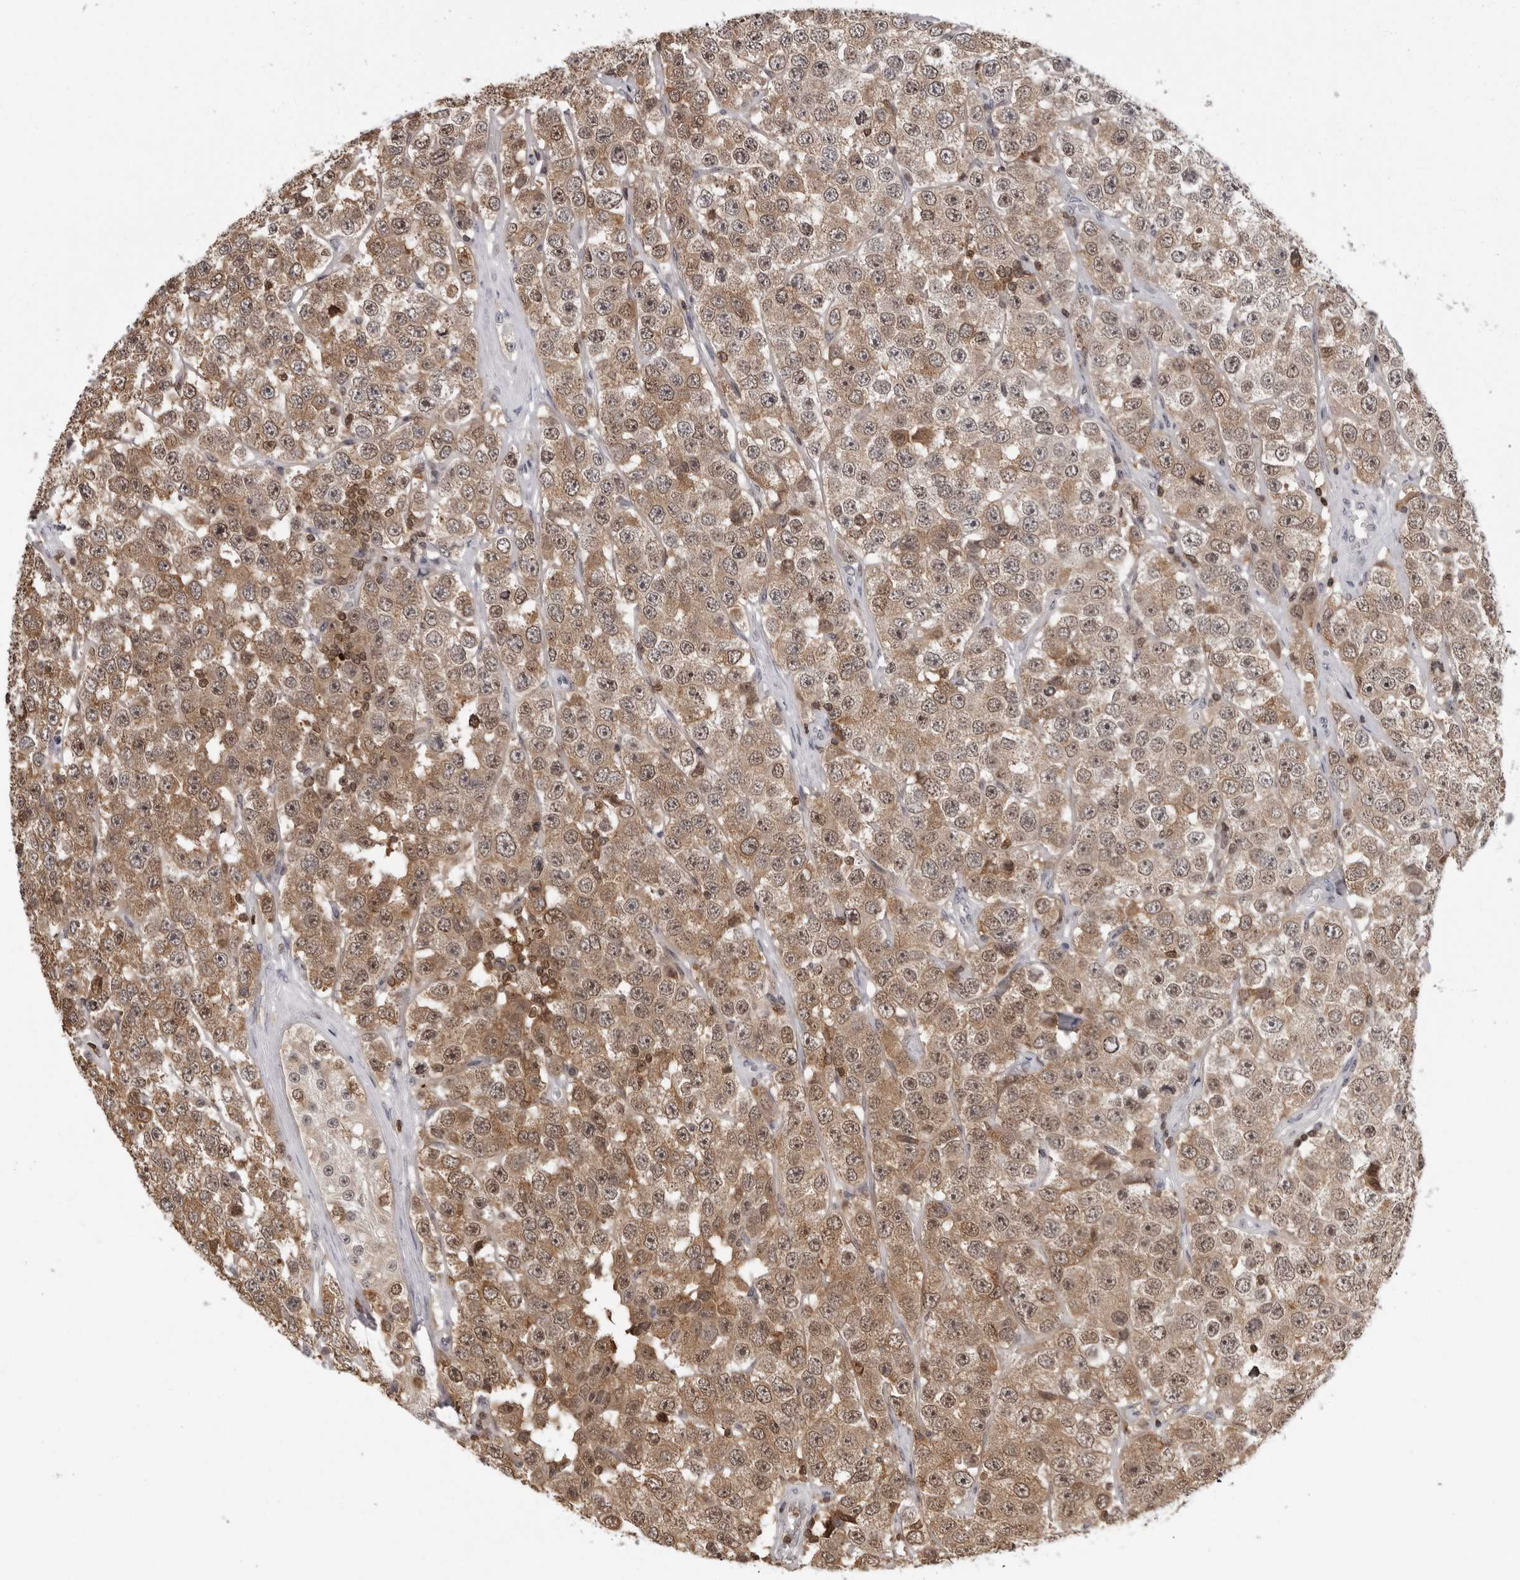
{"staining": {"intensity": "moderate", "quantity": ">75%", "location": "cytoplasmic/membranous,nuclear"}, "tissue": "testis cancer", "cell_type": "Tumor cells", "image_type": "cancer", "snomed": [{"axis": "morphology", "description": "Seminoma, NOS"}, {"axis": "topography", "description": "Testis"}], "caption": "A high-resolution photomicrograph shows immunohistochemistry staining of testis cancer (seminoma), which displays moderate cytoplasmic/membranous and nuclear expression in about >75% of tumor cells.", "gene": "HSPH1", "patient": {"sex": "male", "age": 28}}